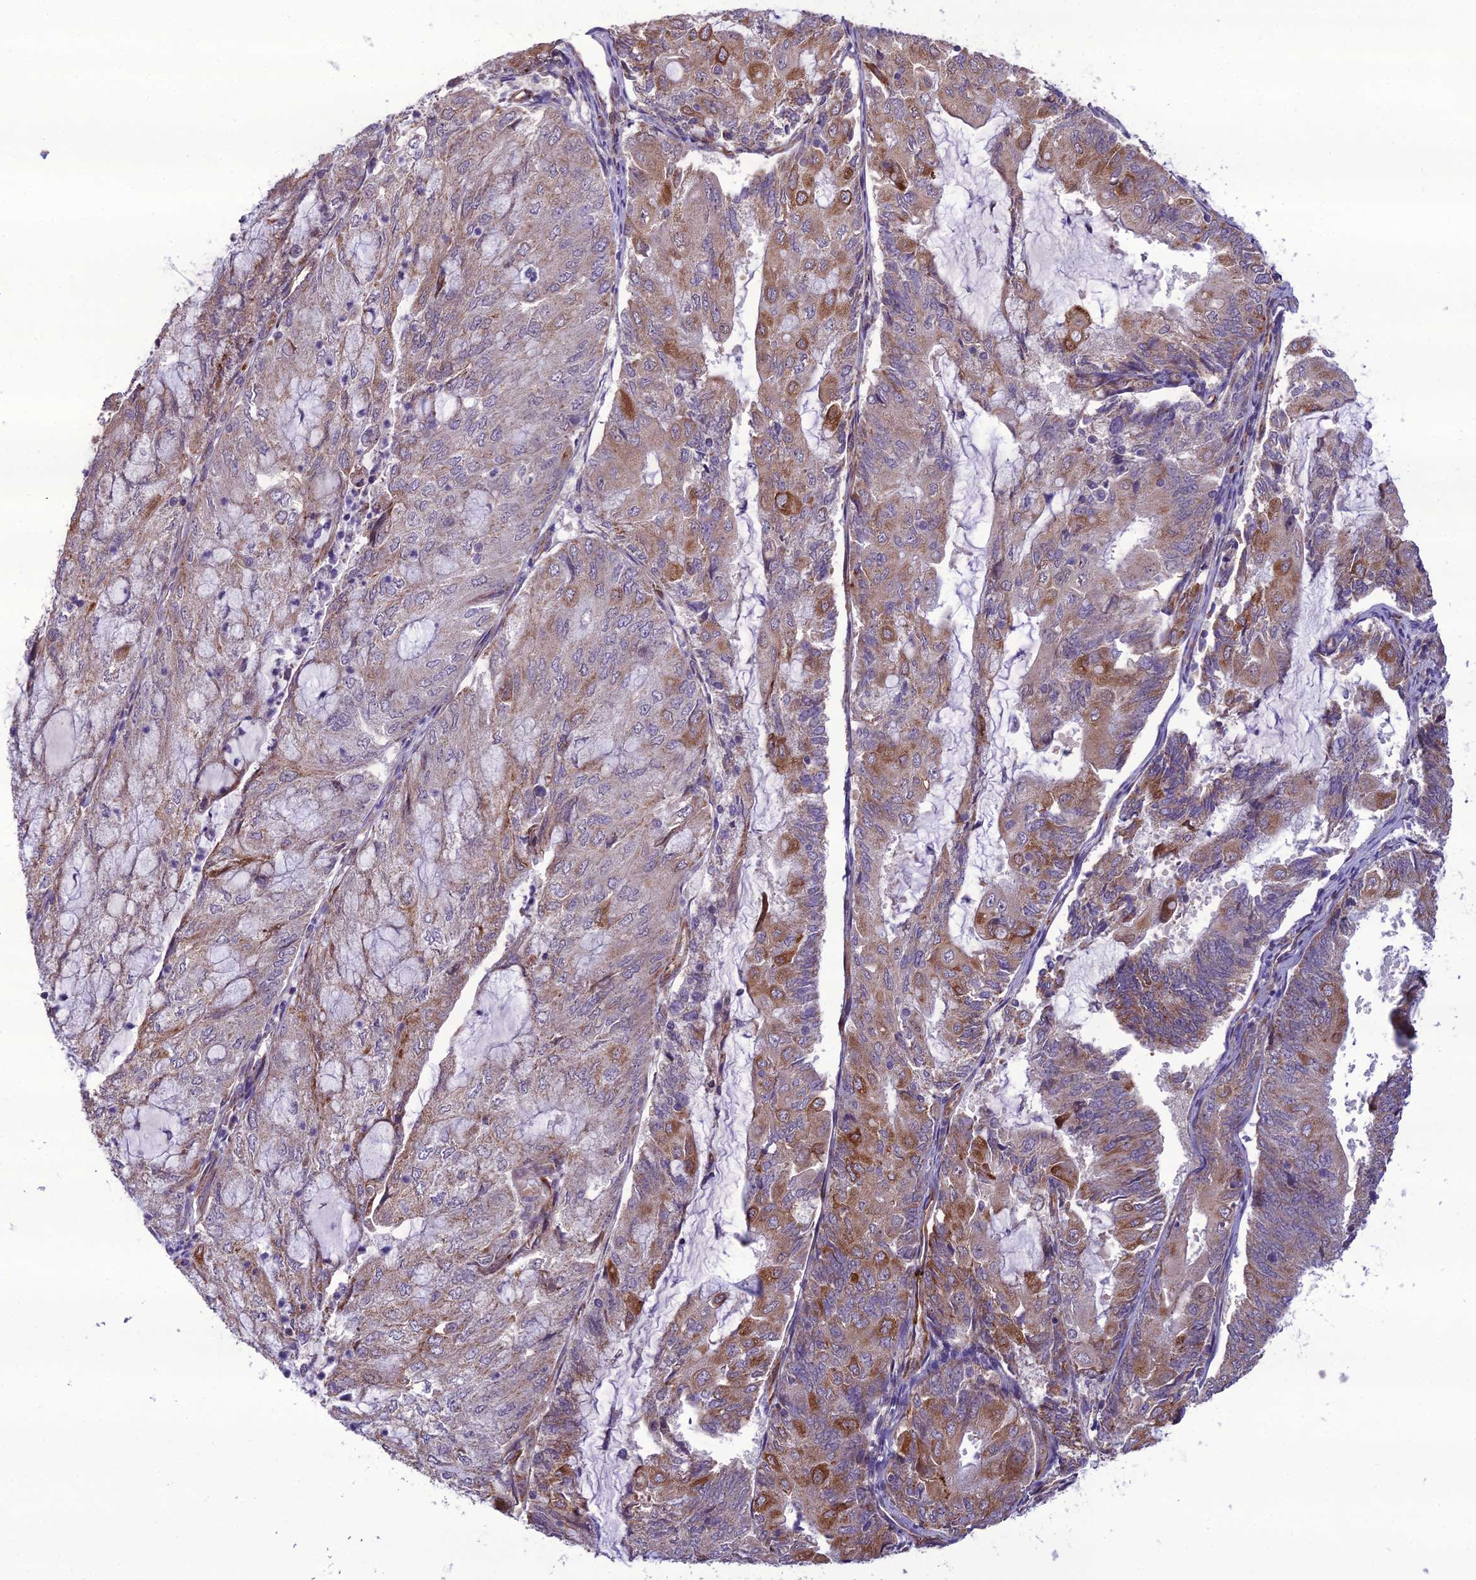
{"staining": {"intensity": "moderate", "quantity": "<25%", "location": "cytoplasmic/membranous"}, "tissue": "endometrial cancer", "cell_type": "Tumor cells", "image_type": "cancer", "snomed": [{"axis": "morphology", "description": "Adenocarcinoma, NOS"}, {"axis": "topography", "description": "Endometrium"}], "caption": "Immunohistochemistry micrograph of neoplastic tissue: human endometrial adenocarcinoma stained using immunohistochemistry exhibits low levels of moderate protein expression localized specifically in the cytoplasmic/membranous of tumor cells, appearing as a cytoplasmic/membranous brown color.", "gene": "NODAL", "patient": {"sex": "female", "age": 81}}